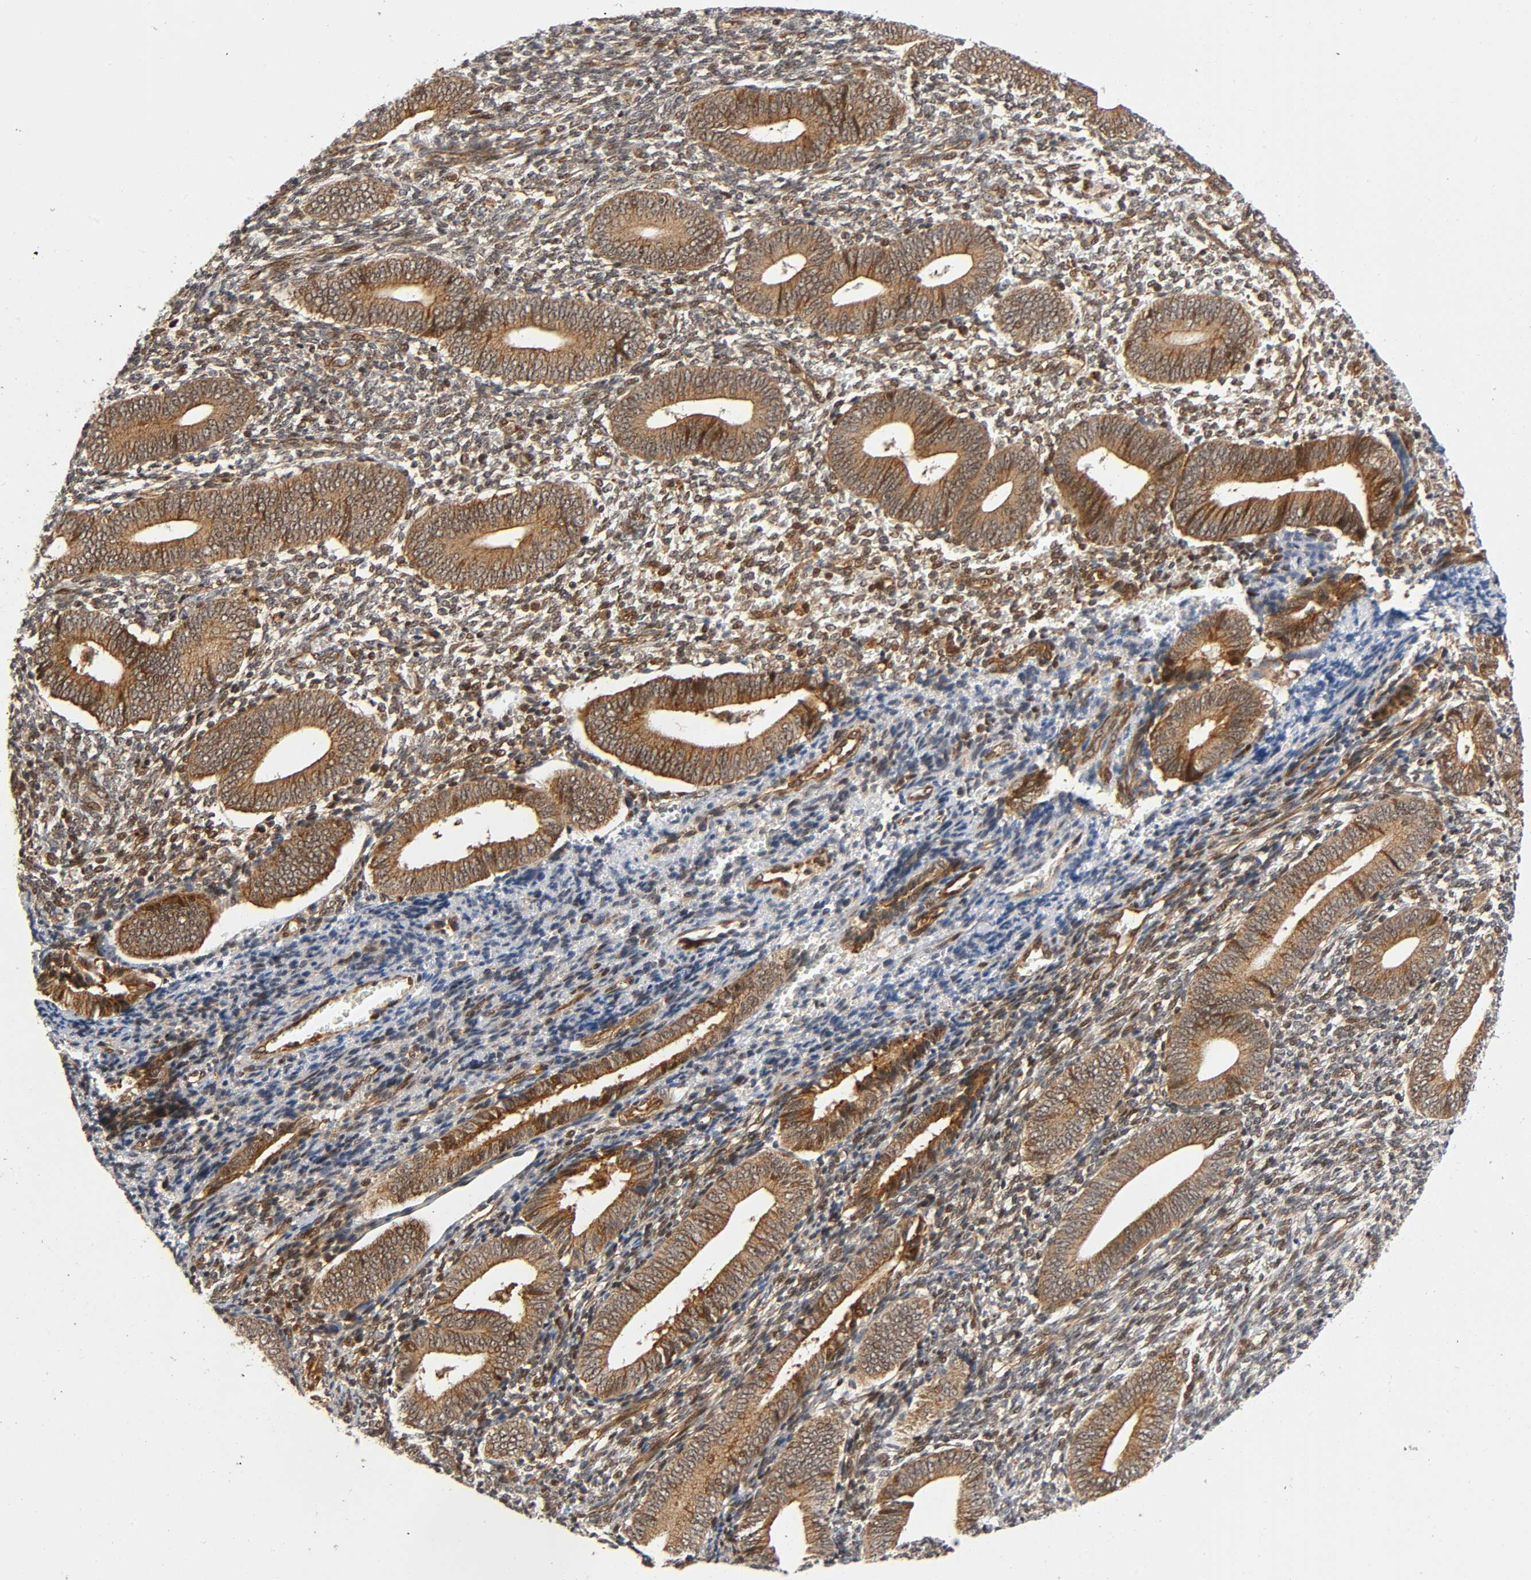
{"staining": {"intensity": "moderate", "quantity": ">75%", "location": "cytoplasmic/membranous,nuclear"}, "tissue": "endometrium", "cell_type": "Cells in endometrial stroma", "image_type": "normal", "snomed": [{"axis": "morphology", "description": "Normal tissue, NOS"}, {"axis": "topography", "description": "Uterus"}, {"axis": "topography", "description": "Endometrium"}], "caption": "This is a histology image of immunohistochemistry (IHC) staining of benign endometrium, which shows moderate positivity in the cytoplasmic/membranous,nuclear of cells in endometrial stroma.", "gene": "IQCJ", "patient": {"sex": "female", "age": 33}}